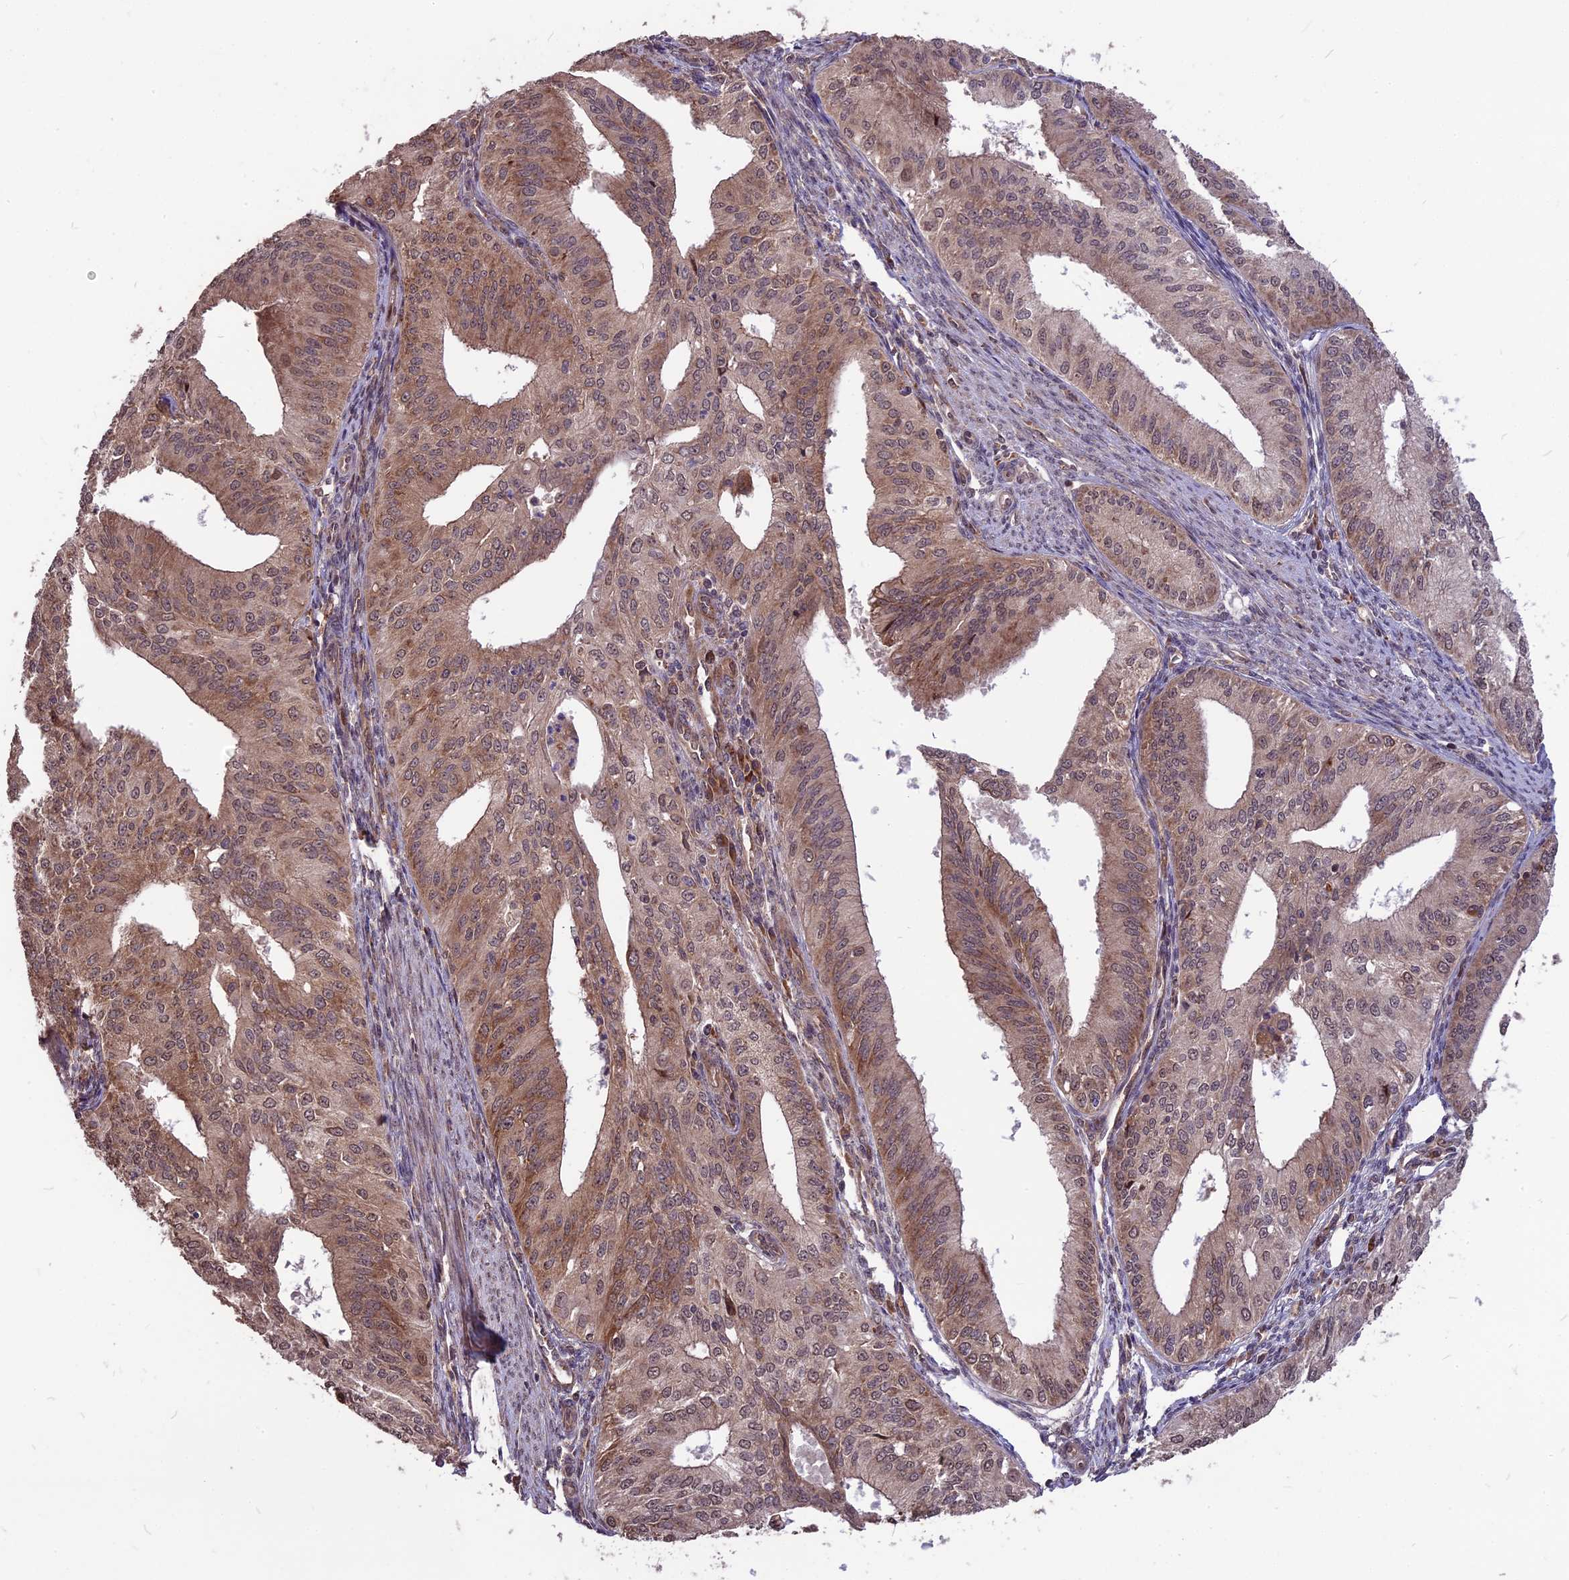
{"staining": {"intensity": "moderate", "quantity": ">75%", "location": "cytoplasmic/membranous,nuclear"}, "tissue": "endometrial cancer", "cell_type": "Tumor cells", "image_type": "cancer", "snomed": [{"axis": "morphology", "description": "Adenocarcinoma, NOS"}, {"axis": "topography", "description": "Endometrium"}], "caption": "Human endometrial cancer stained with a brown dye displays moderate cytoplasmic/membranous and nuclear positive expression in approximately >75% of tumor cells.", "gene": "ZNF598", "patient": {"sex": "female", "age": 50}}